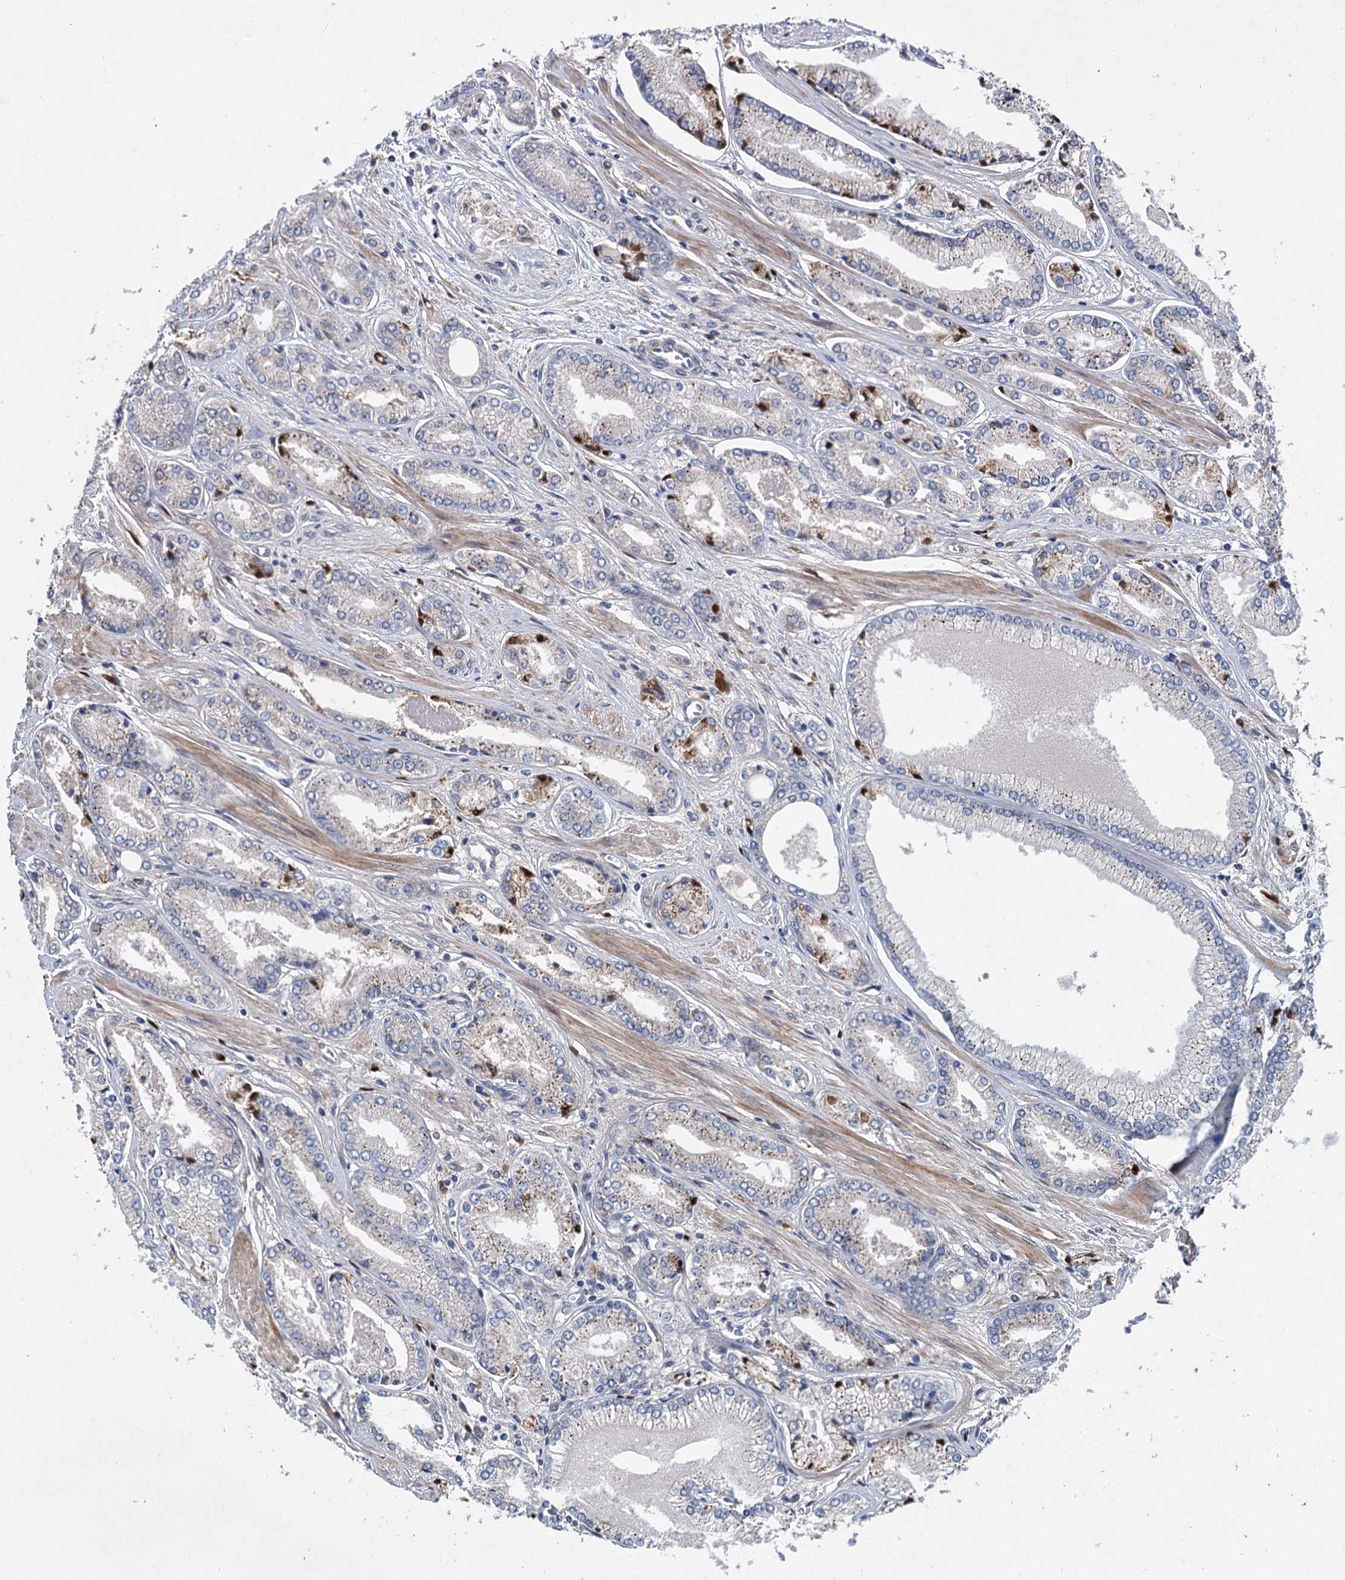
{"staining": {"intensity": "moderate", "quantity": "25%-75%", "location": "cytoplasmic/membranous"}, "tissue": "prostate cancer", "cell_type": "Tumor cells", "image_type": "cancer", "snomed": [{"axis": "morphology", "description": "Adenocarcinoma, Low grade"}, {"axis": "topography", "description": "Prostate"}], "caption": "Moderate cytoplasmic/membranous protein positivity is appreciated in about 25%-75% of tumor cells in adenocarcinoma (low-grade) (prostate).", "gene": "TRAF7", "patient": {"sex": "male", "age": 60}}